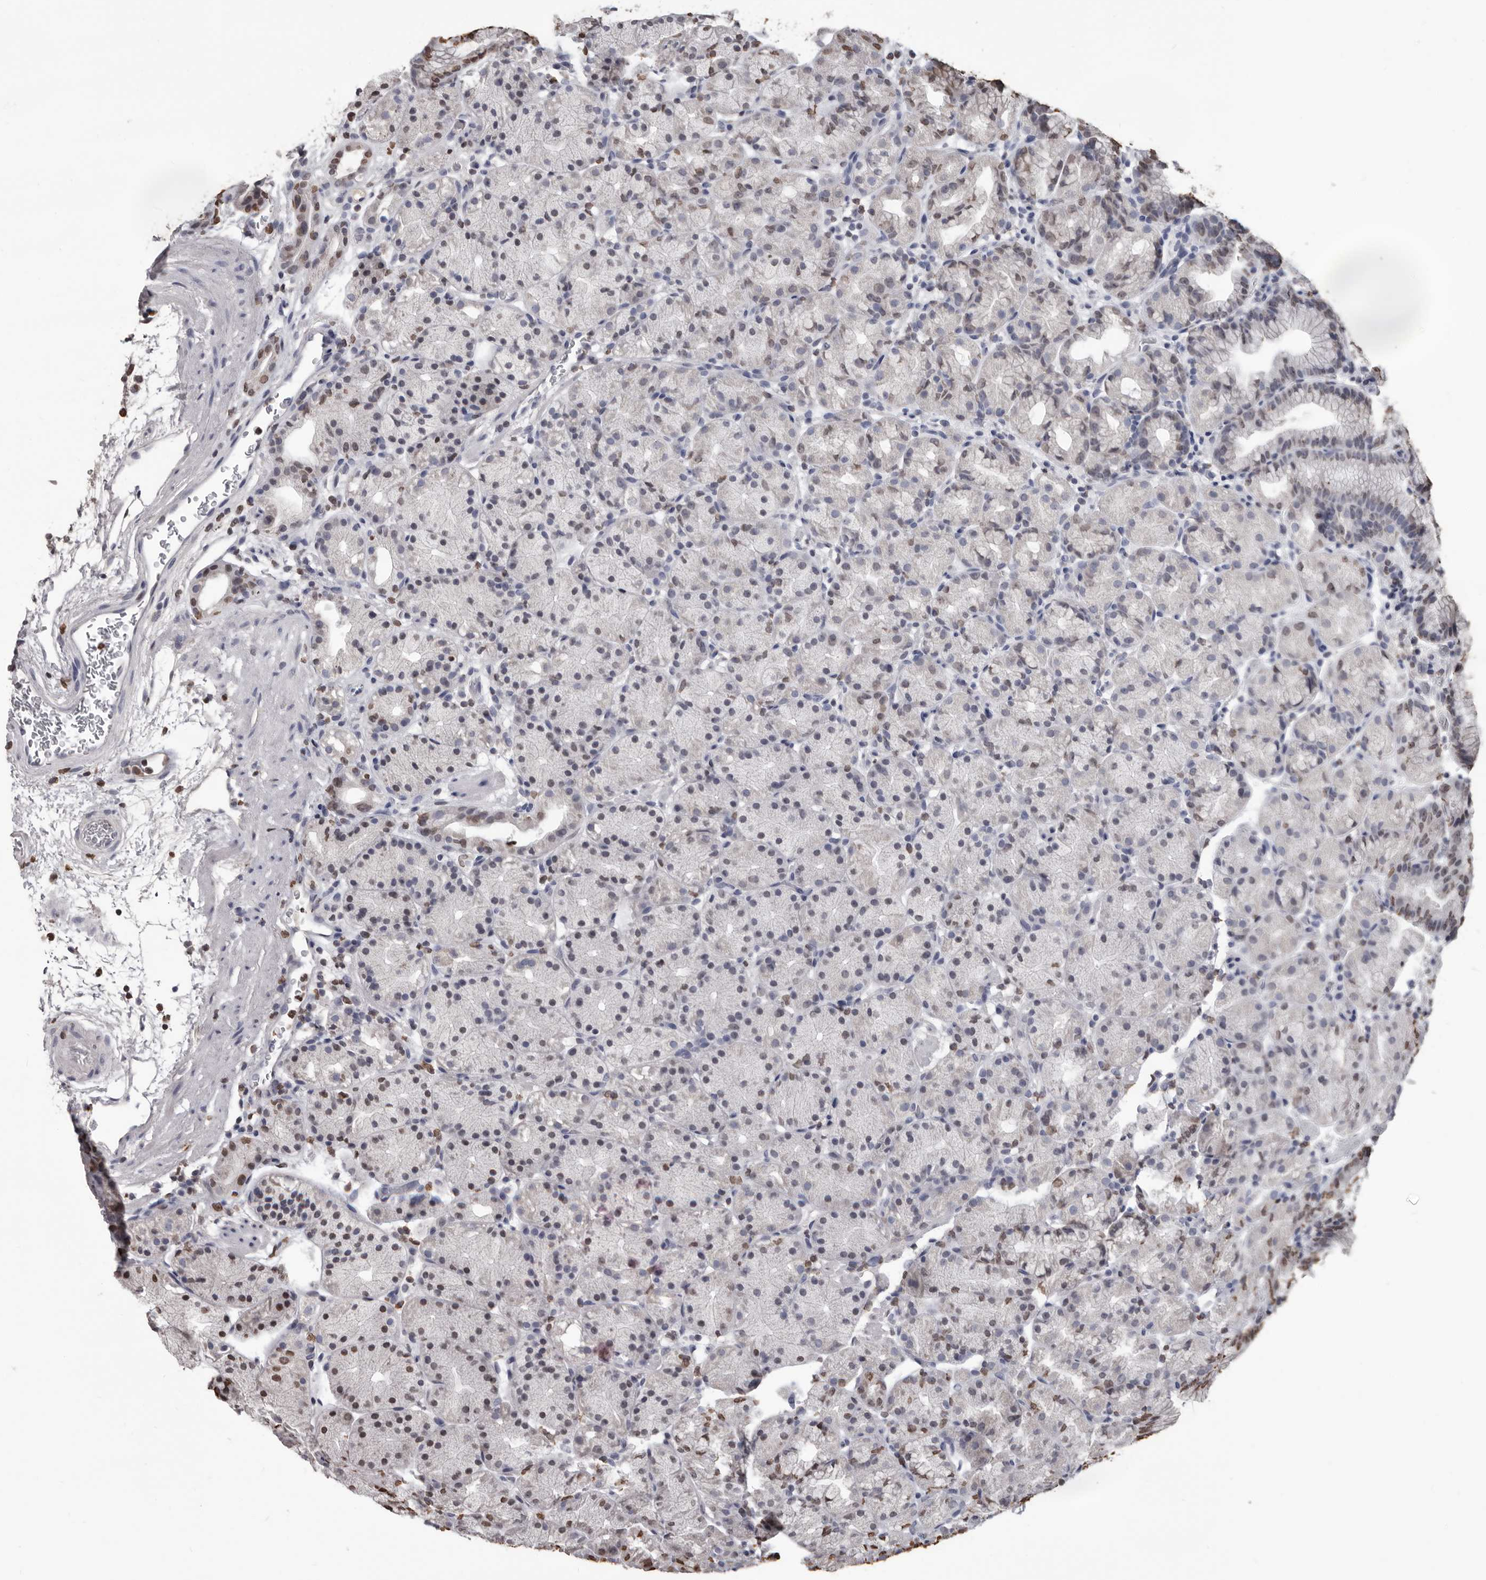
{"staining": {"intensity": "moderate", "quantity": "<25%", "location": "nuclear"}, "tissue": "stomach", "cell_type": "Glandular cells", "image_type": "normal", "snomed": [{"axis": "morphology", "description": "Normal tissue, NOS"}, {"axis": "topography", "description": "Stomach, upper"}], "caption": "Moderate nuclear staining is identified in approximately <25% of glandular cells in normal stomach.", "gene": "AHR", "patient": {"sex": "male", "age": 48}}